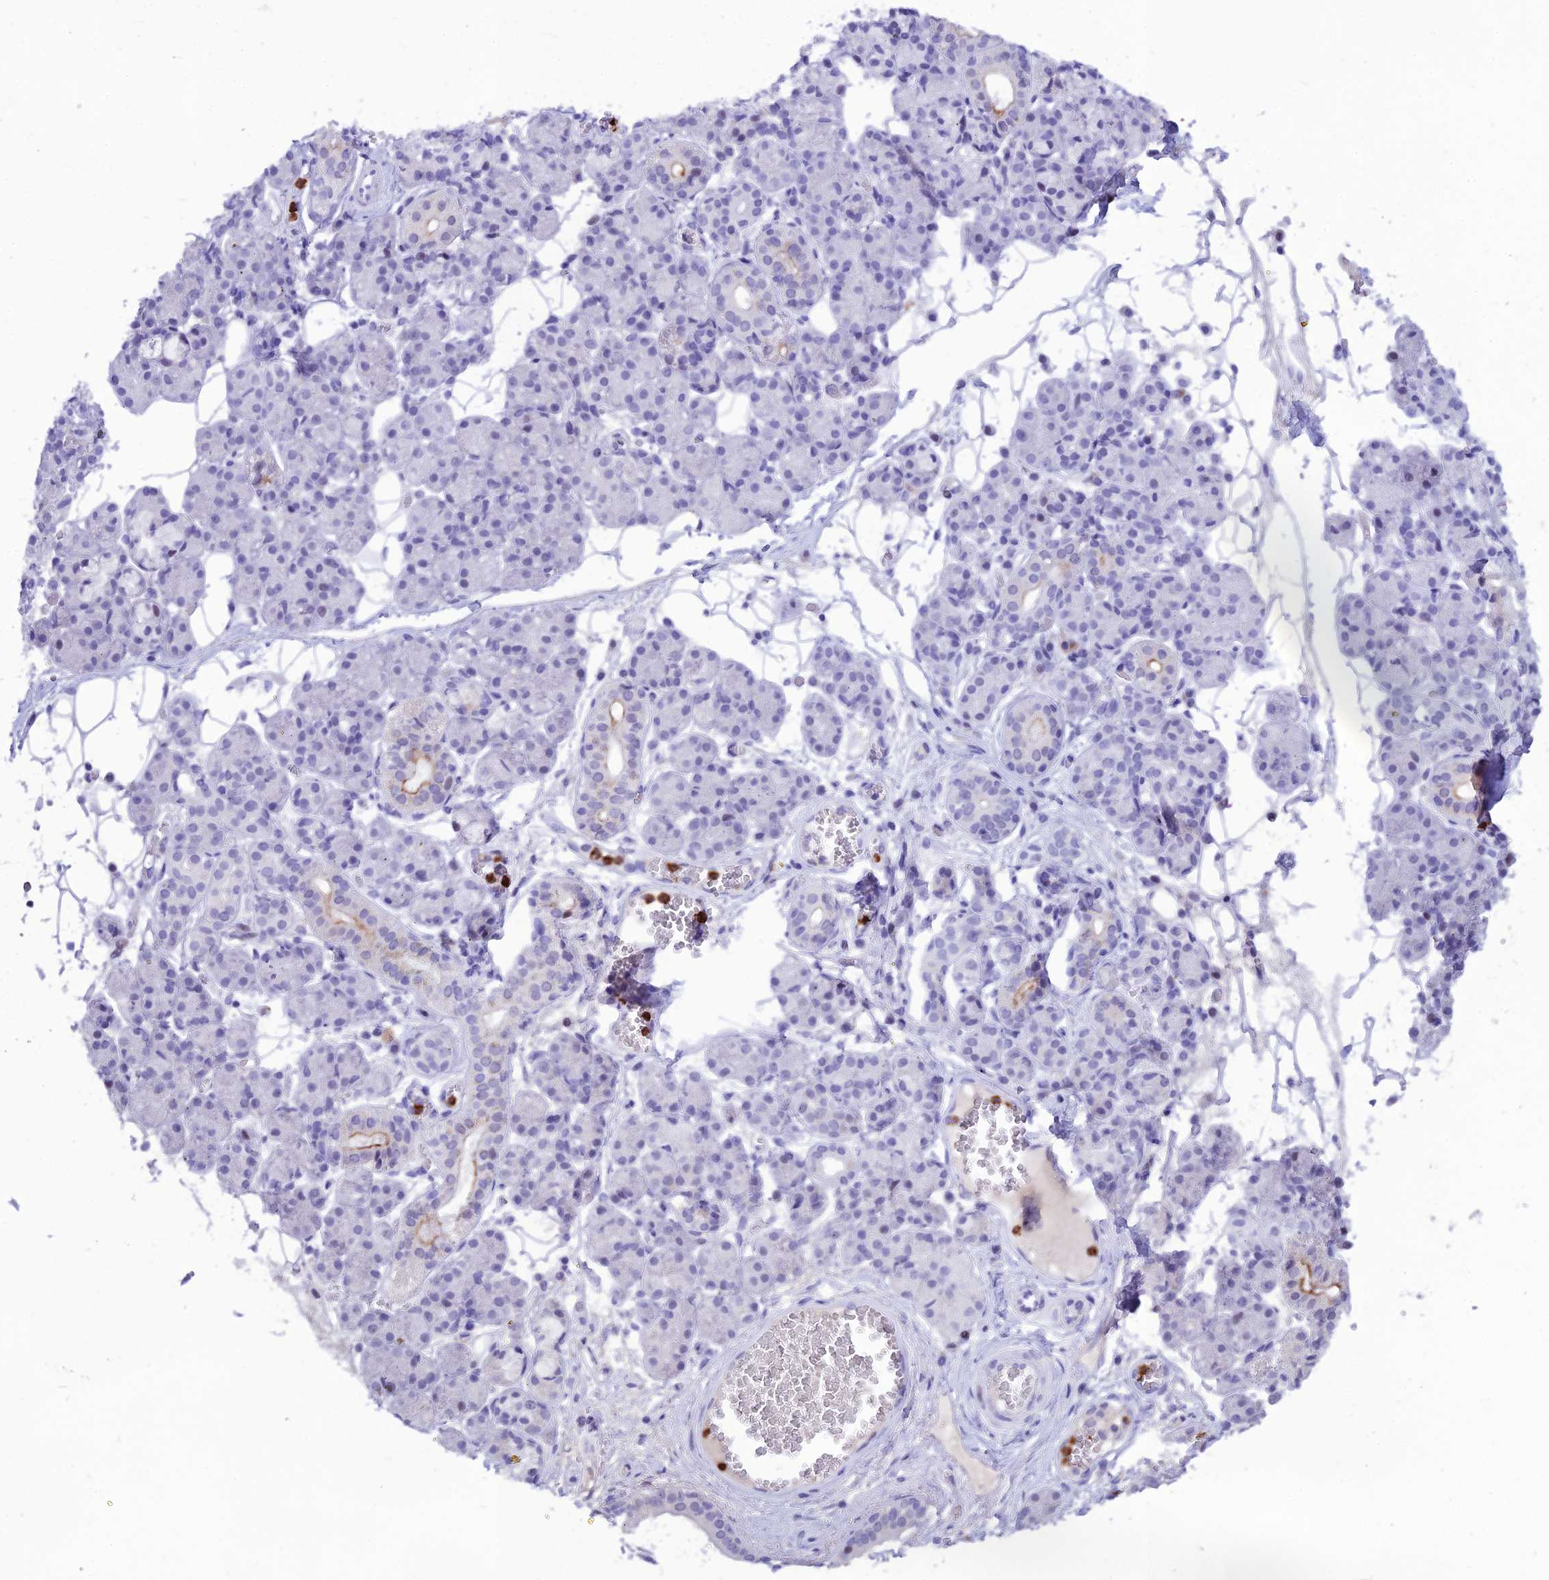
{"staining": {"intensity": "weak", "quantity": "<25%", "location": "cytoplasmic/membranous"}, "tissue": "salivary gland", "cell_type": "Glandular cells", "image_type": "normal", "snomed": [{"axis": "morphology", "description": "Normal tissue, NOS"}, {"axis": "topography", "description": "Salivary gland"}], "caption": "Immunohistochemistry (IHC) image of unremarkable salivary gland stained for a protein (brown), which exhibits no staining in glandular cells.", "gene": "MFSD2B", "patient": {"sex": "male", "age": 63}}